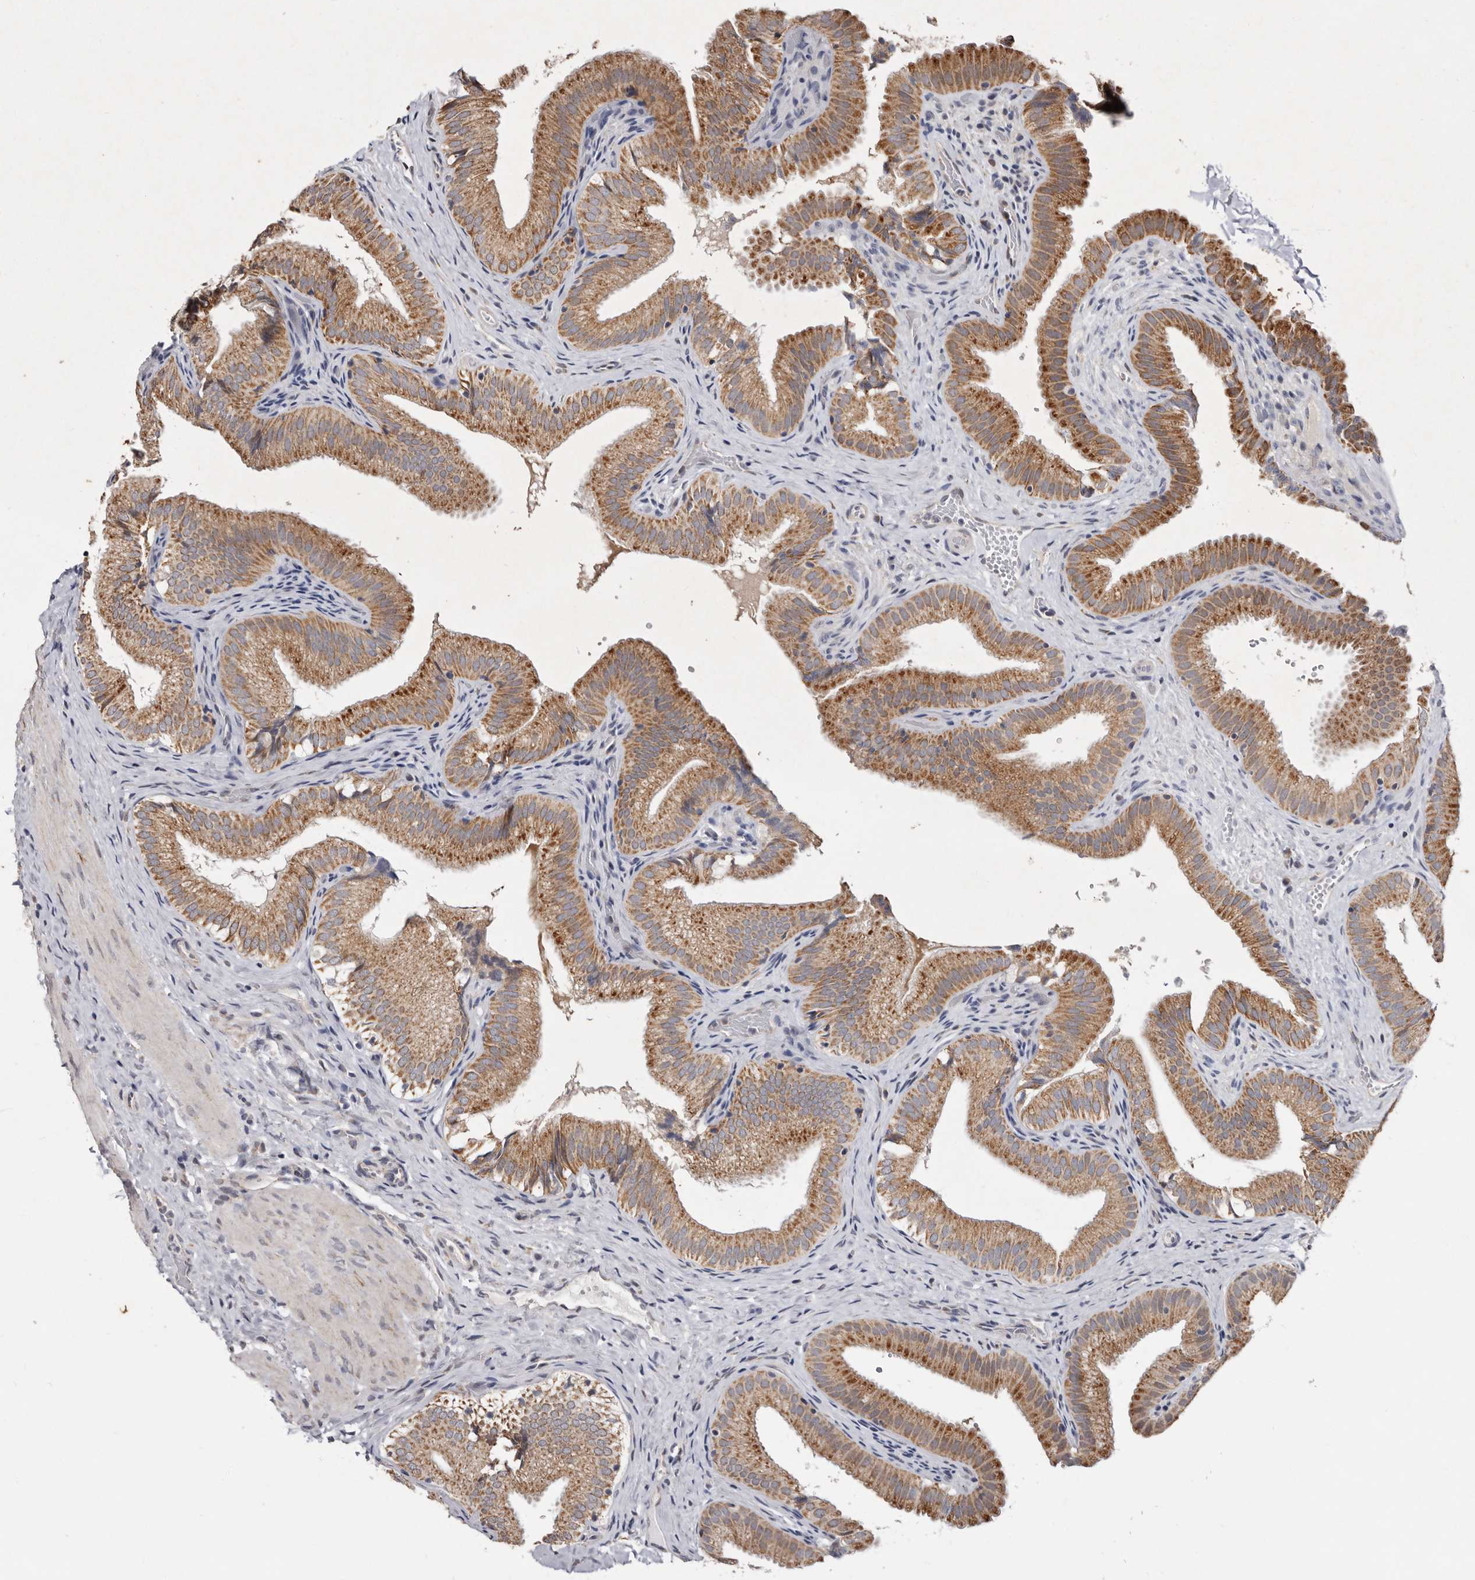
{"staining": {"intensity": "strong", "quantity": "25%-75%", "location": "cytoplasmic/membranous"}, "tissue": "gallbladder", "cell_type": "Glandular cells", "image_type": "normal", "snomed": [{"axis": "morphology", "description": "Normal tissue, NOS"}, {"axis": "topography", "description": "Gallbladder"}], "caption": "Immunohistochemical staining of benign gallbladder reveals strong cytoplasmic/membranous protein positivity in approximately 25%-75% of glandular cells. (IHC, brightfield microscopy, high magnification).", "gene": "MRPL18", "patient": {"sex": "female", "age": 30}}